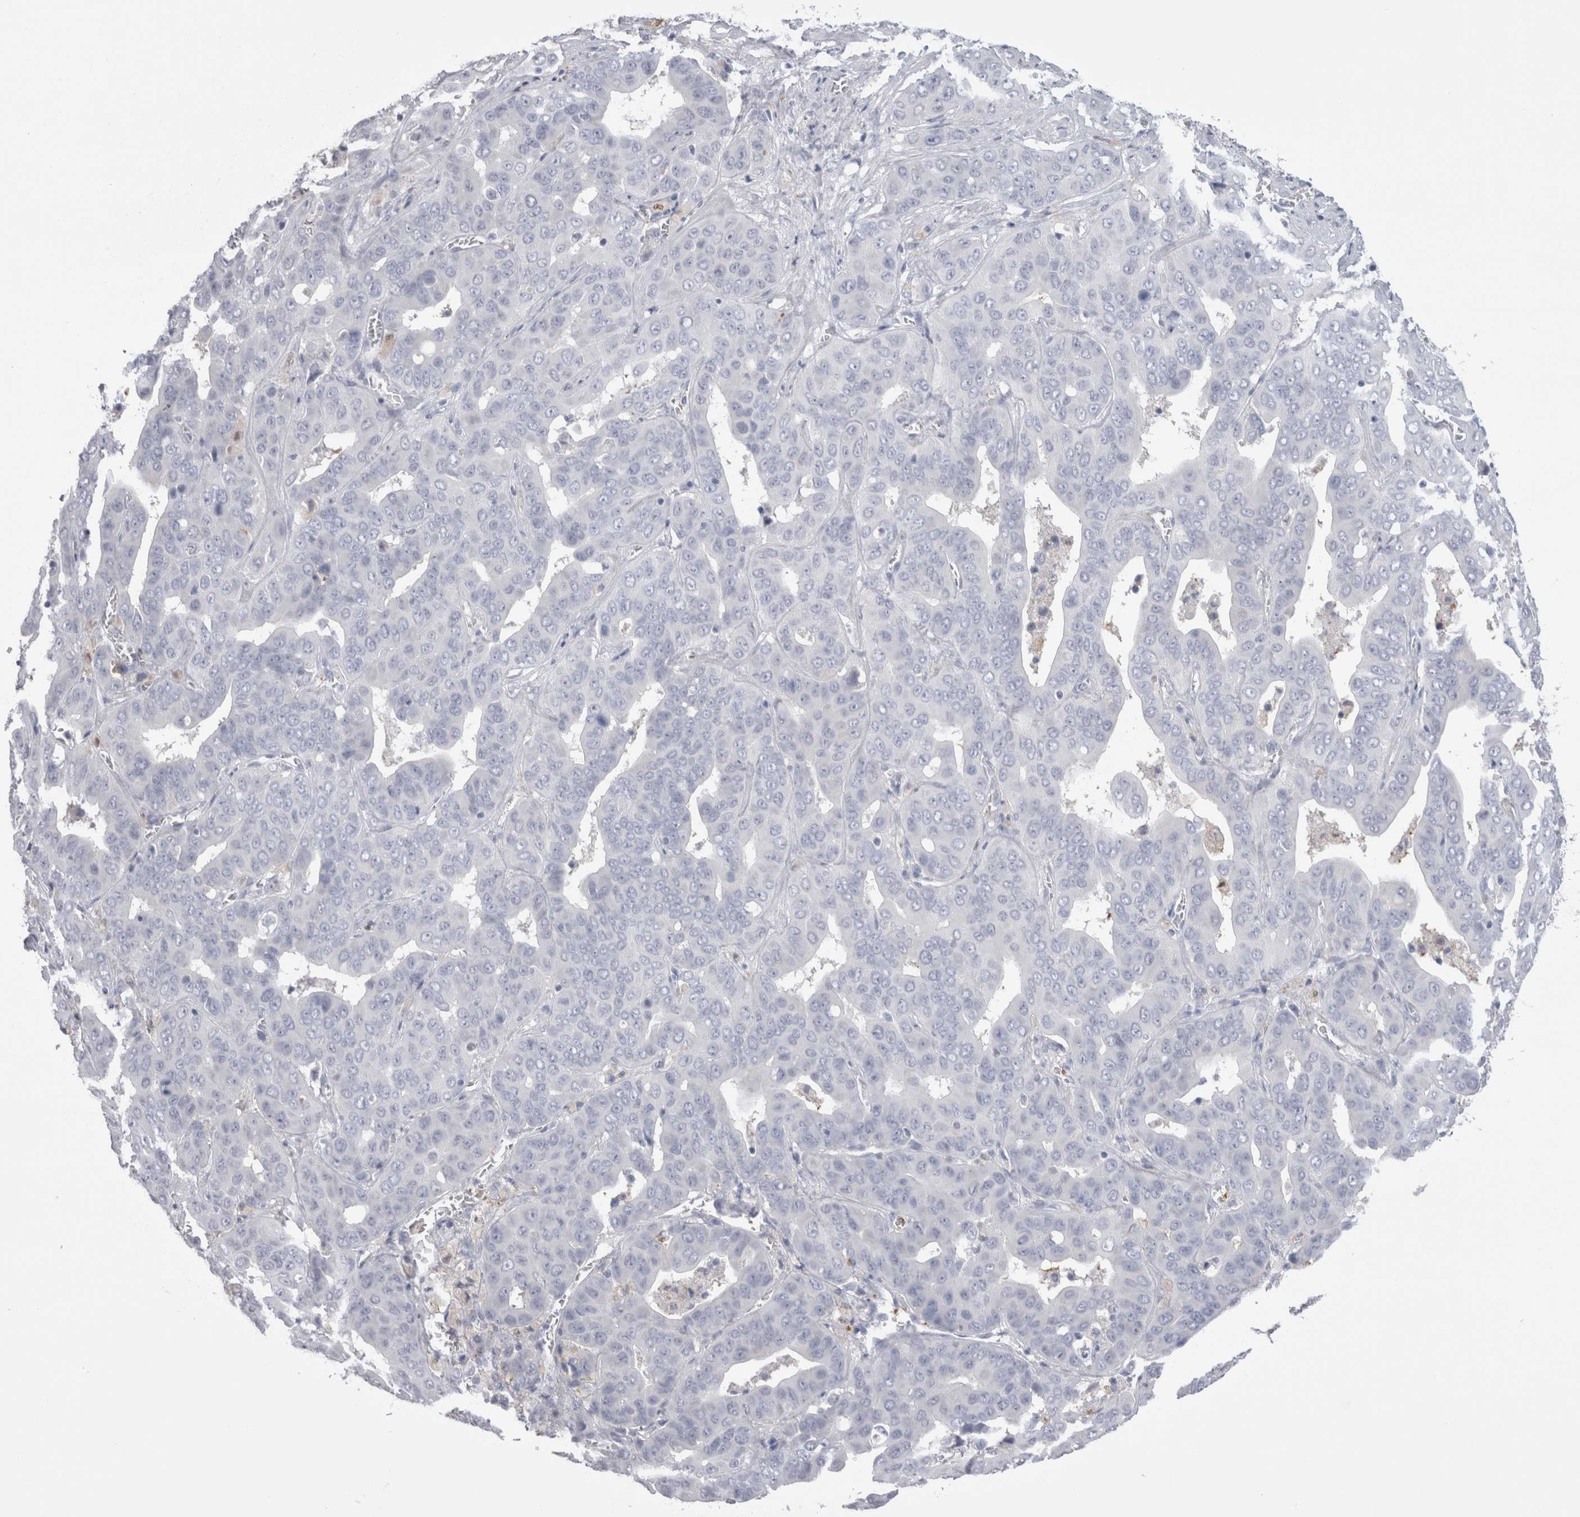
{"staining": {"intensity": "negative", "quantity": "none", "location": "none"}, "tissue": "liver cancer", "cell_type": "Tumor cells", "image_type": "cancer", "snomed": [{"axis": "morphology", "description": "Cholangiocarcinoma"}, {"axis": "topography", "description": "Liver"}], "caption": "Liver cholangiocarcinoma stained for a protein using immunohistochemistry demonstrates no positivity tumor cells.", "gene": "SUCNR1", "patient": {"sex": "female", "age": 52}}